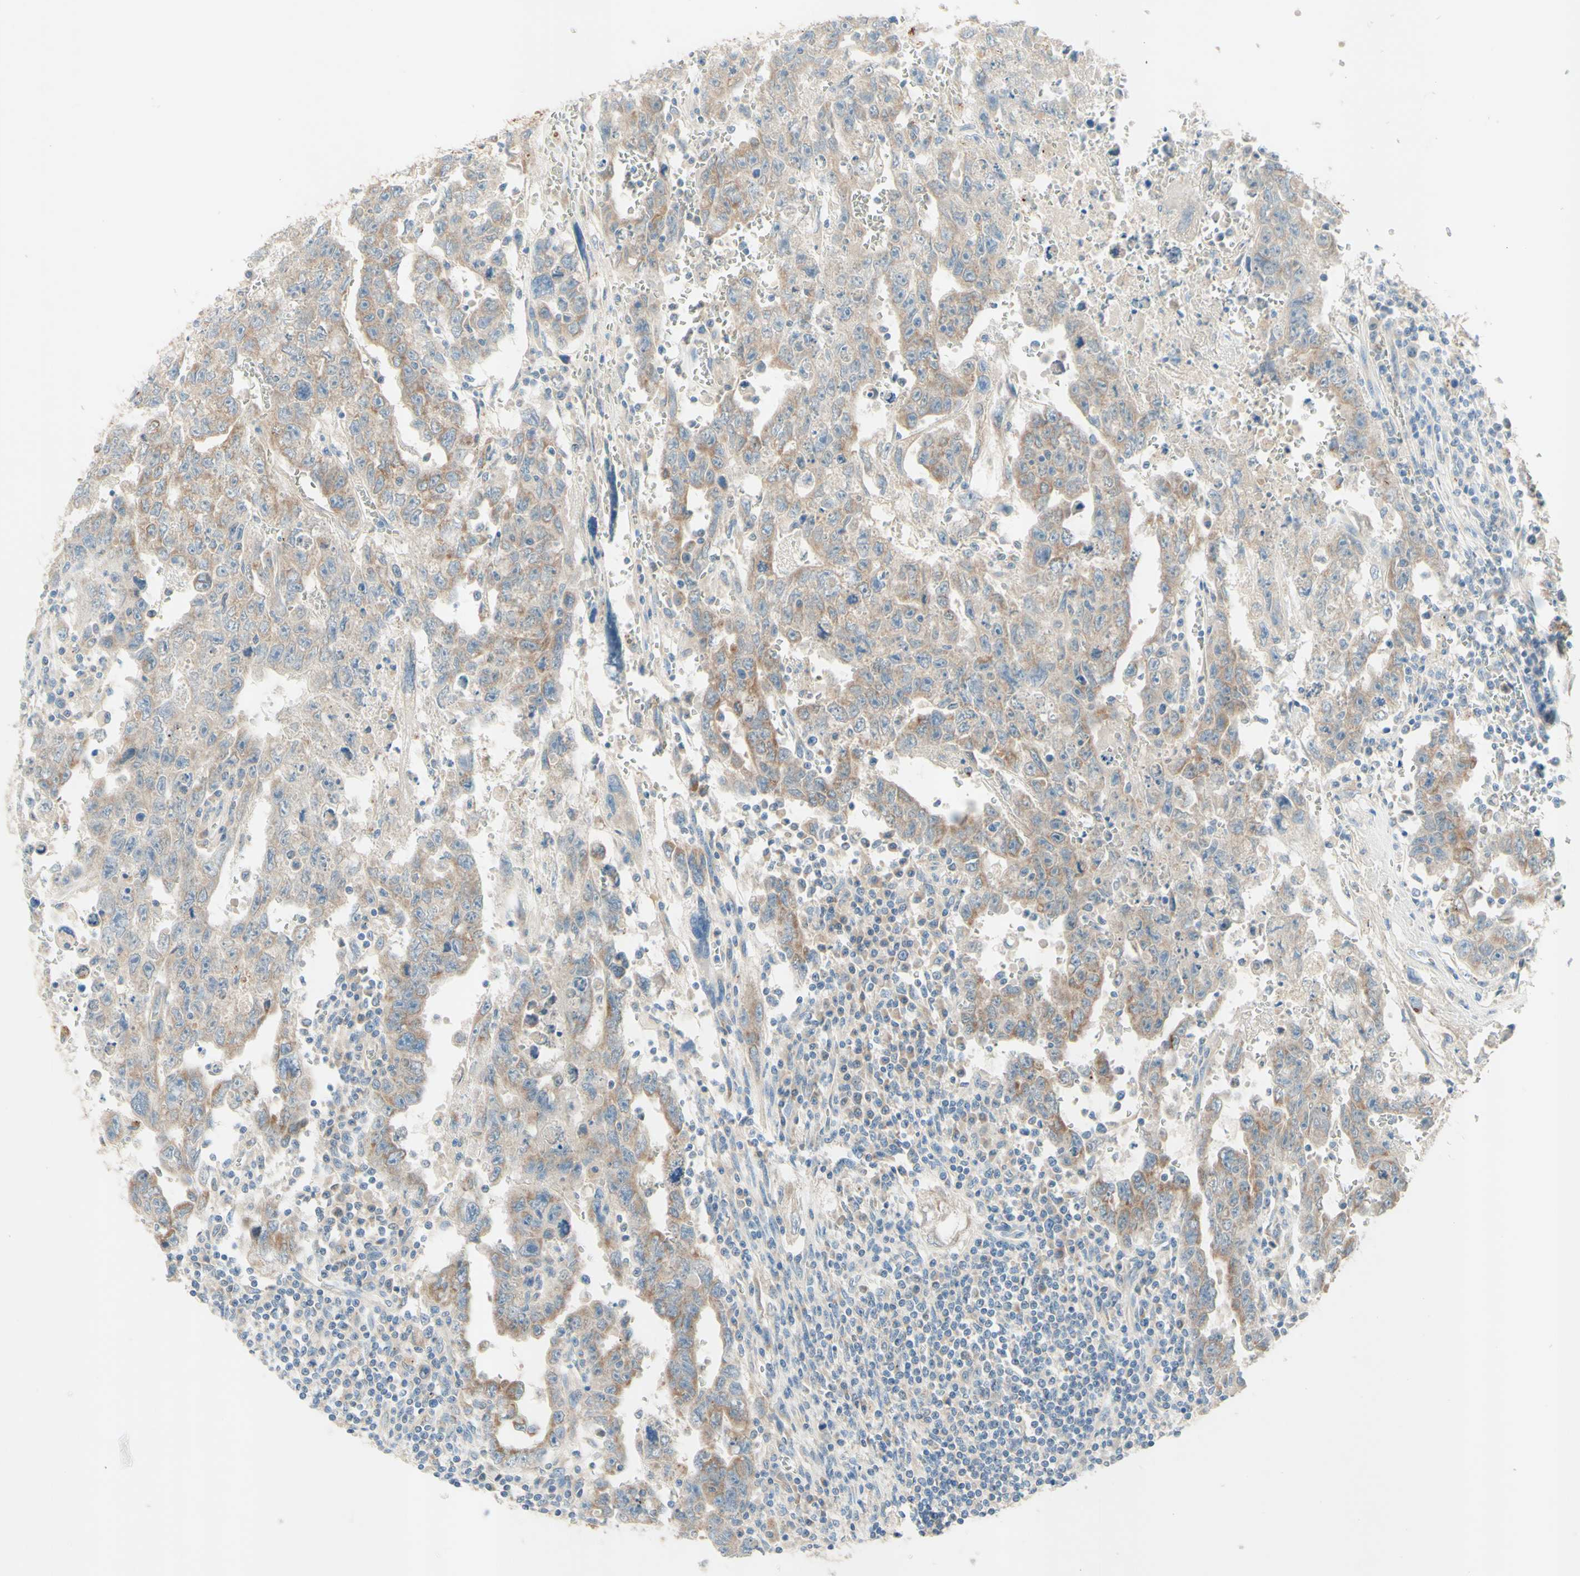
{"staining": {"intensity": "moderate", "quantity": ">75%", "location": "cytoplasmic/membranous"}, "tissue": "testis cancer", "cell_type": "Tumor cells", "image_type": "cancer", "snomed": [{"axis": "morphology", "description": "Carcinoma, Embryonal, NOS"}, {"axis": "topography", "description": "Testis"}], "caption": "Immunohistochemical staining of testis embryonal carcinoma shows moderate cytoplasmic/membranous protein staining in about >75% of tumor cells.", "gene": "ARMC10", "patient": {"sex": "male", "age": 28}}